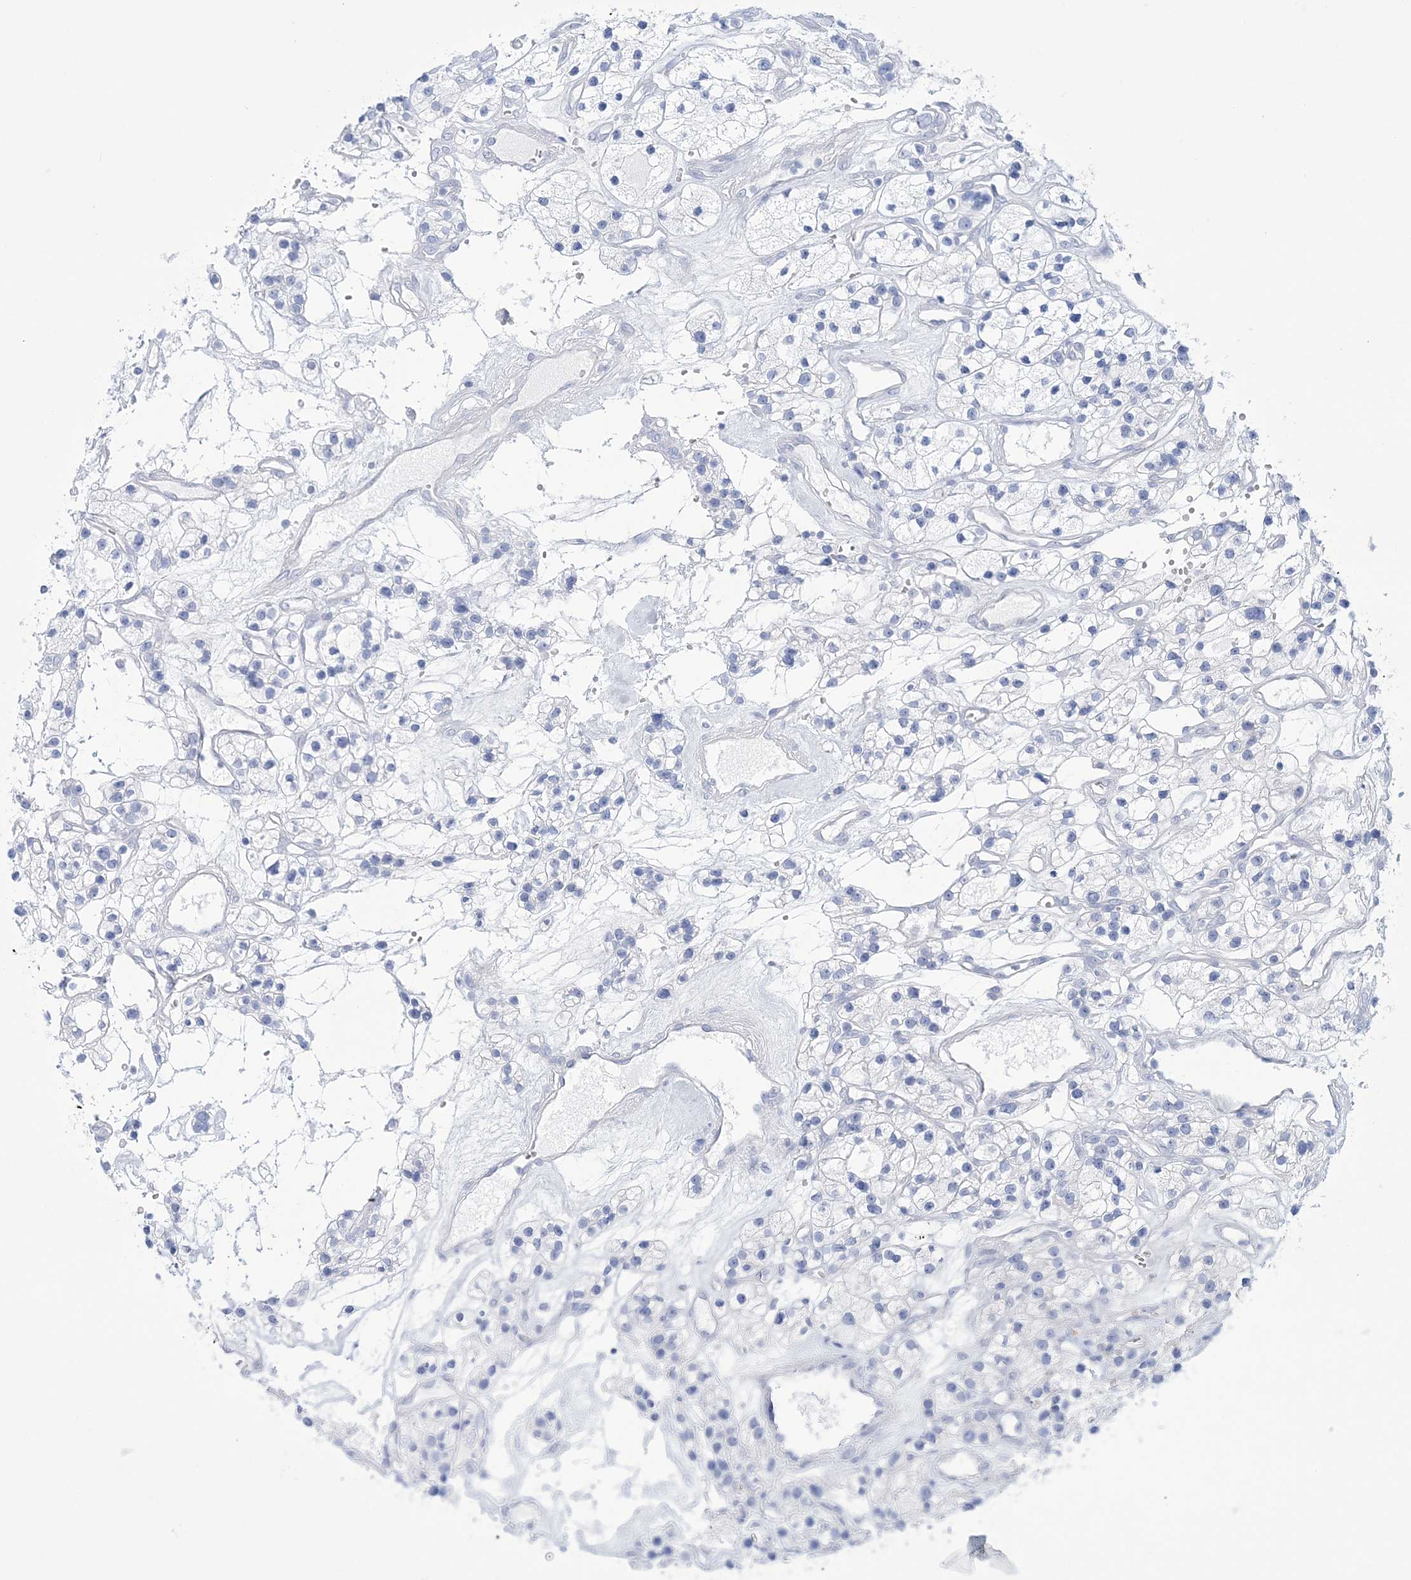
{"staining": {"intensity": "negative", "quantity": "none", "location": "none"}, "tissue": "renal cancer", "cell_type": "Tumor cells", "image_type": "cancer", "snomed": [{"axis": "morphology", "description": "Adenocarcinoma, NOS"}, {"axis": "topography", "description": "Kidney"}], "caption": "The image reveals no significant positivity in tumor cells of renal adenocarcinoma.", "gene": "RBP2", "patient": {"sex": "female", "age": 57}}